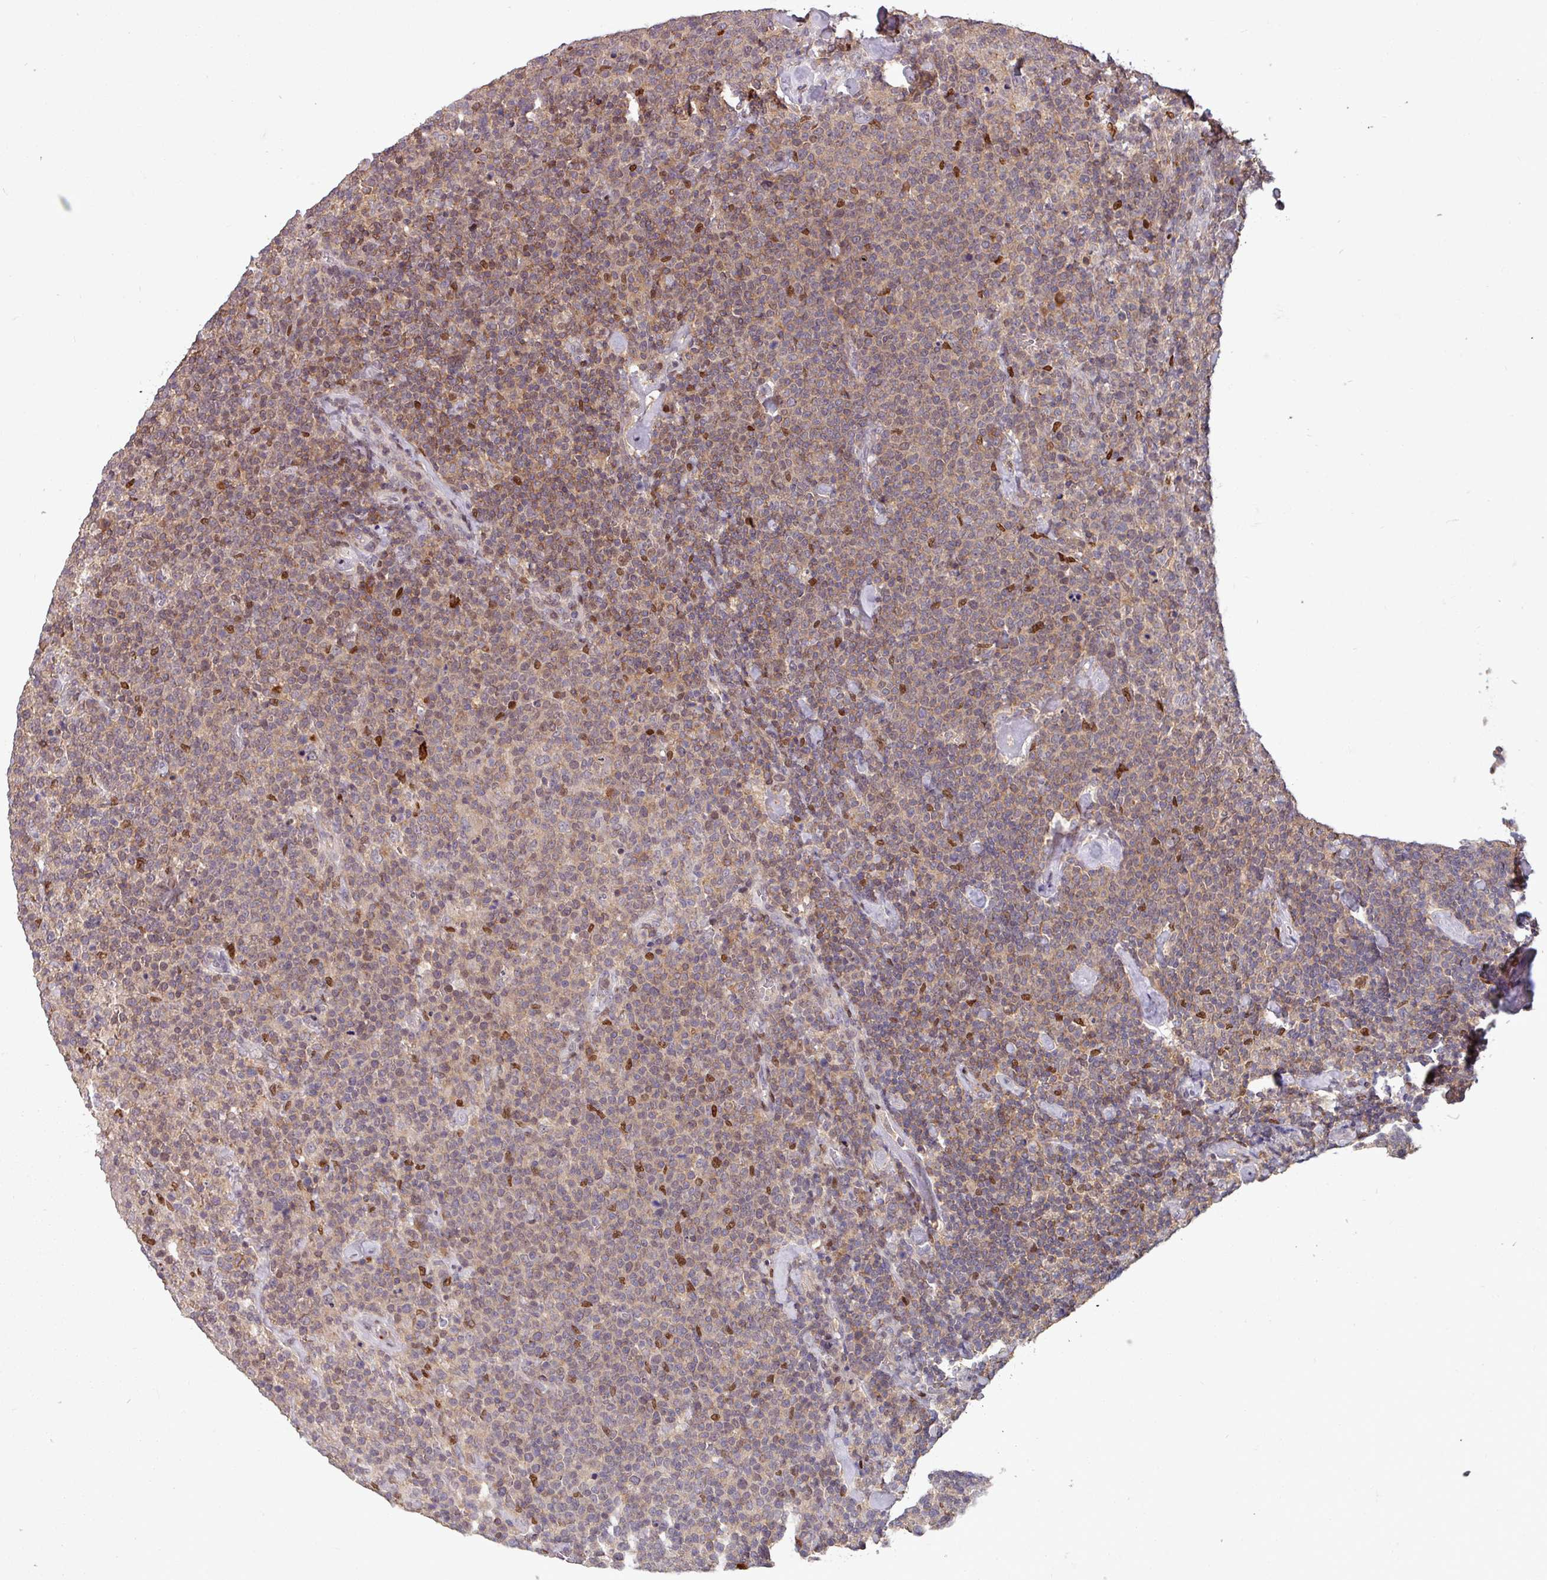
{"staining": {"intensity": "moderate", "quantity": "25%-75%", "location": "cytoplasmic/membranous"}, "tissue": "lymphoma", "cell_type": "Tumor cells", "image_type": "cancer", "snomed": [{"axis": "morphology", "description": "Malignant lymphoma, non-Hodgkin's type, High grade"}, {"axis": "topography", "description": "Lymph node"}], "caption": "Human lymphoma stained for a protein (brown) exhibits moderate cytoplasmic/membranous positive staining in about 25%-75% of tumor cells.", "gene": "PRRX1", "patient": {"sex": "male", "age": 61}}